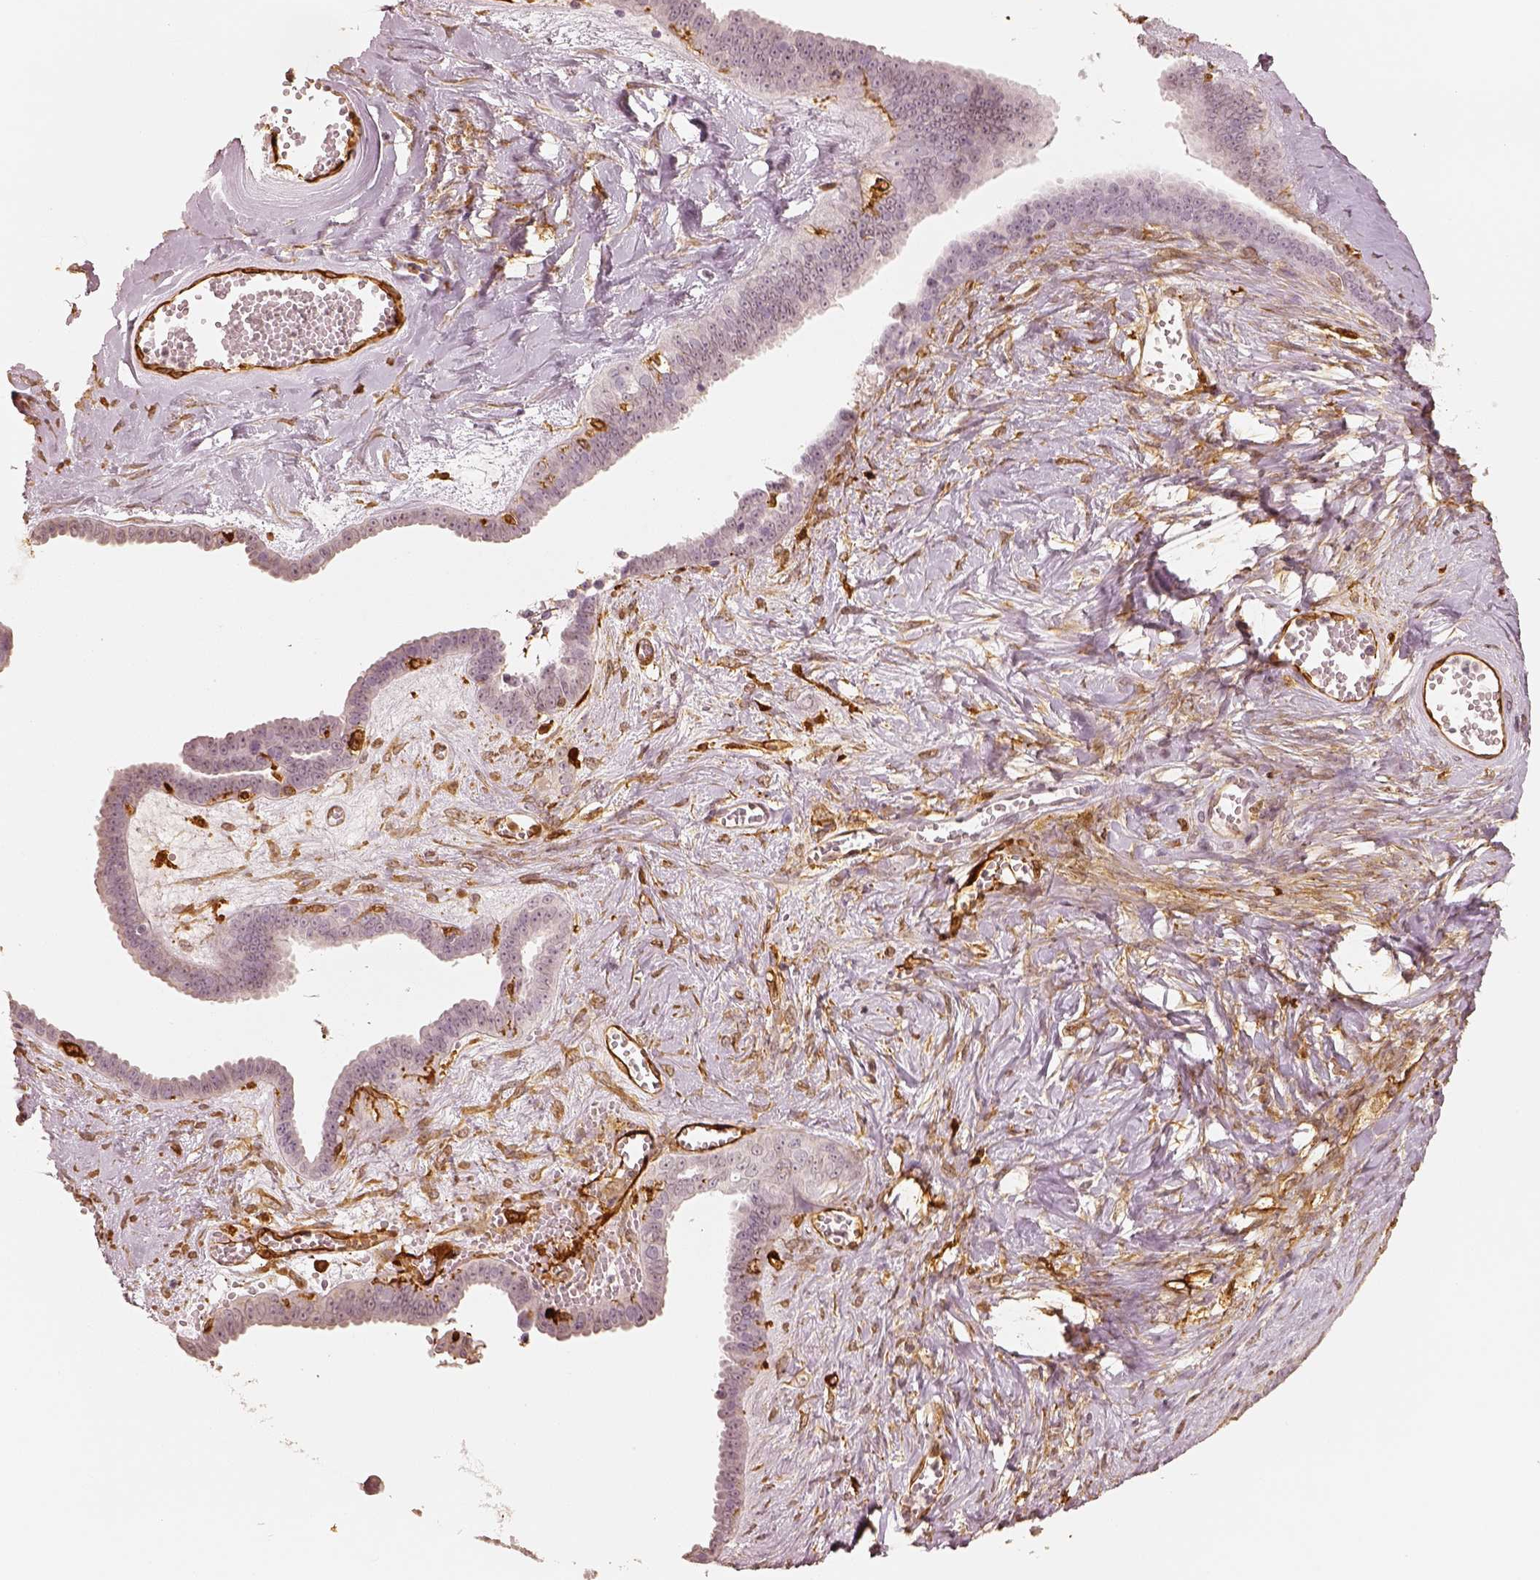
{"staining": {"intensity": "weak", "quantity": "25%-75%", "location": "cytoplasmic/membranous"}, "tissue": "ovarian cancer", "cell_type": "Tumor cells", "image_type": "cancer", "snomed": [{"axis": "morphology", "description": "Cystadenocarcinoma, serous, NOS"}, {"axis": "topography", "description": "Ovary"}], "caption": "Serous cystadenocarcinoma (ovarian) was stained to show a protein in brown. There is low levels of weak cytoplasmic/membranous expression in approximately 25%-75% of tumor cells.", "gene": "FSCN1", "patient": {"sex": "female", "age": 71}}